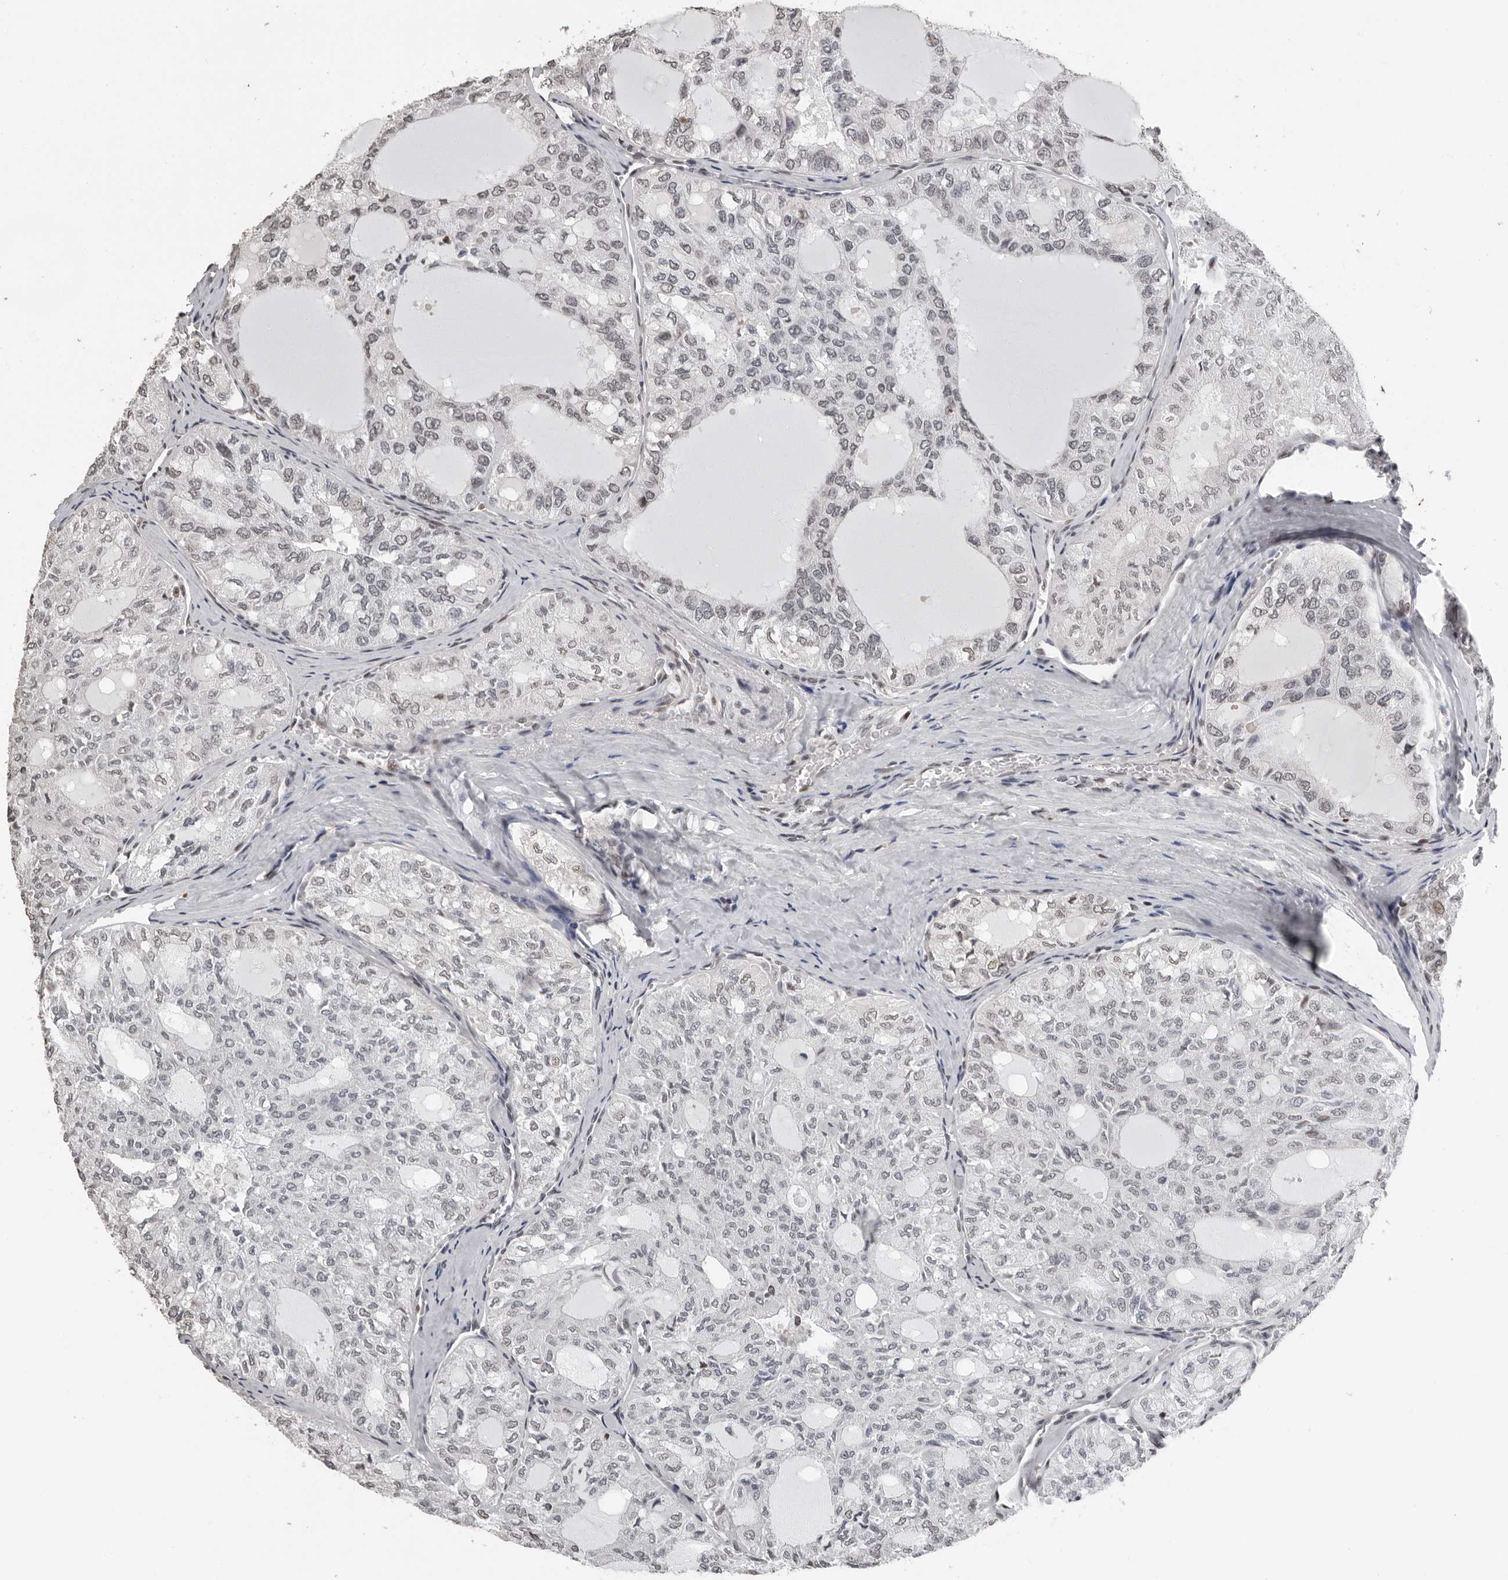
{"staining": {"intensity": "negative", "quantity": "none", "location": "none"}, "tissue": "thyroid cancer", "cell_type": "Tumor cells", "image_type": "cancer", "snomed": [{"axis": "morphology", "description": "Follicular adenoma carcinoma, NOS"}, {"axis": "topography", "description": "Thyroid gland"}], "caption": "This is an immunohistochemistry micrograph of thyroid cancer (follicular adenoma carcinoma). There is no staining in tumor cells.", "gene": "ORC1", "patient": {"sex": "male", "age": 75}}